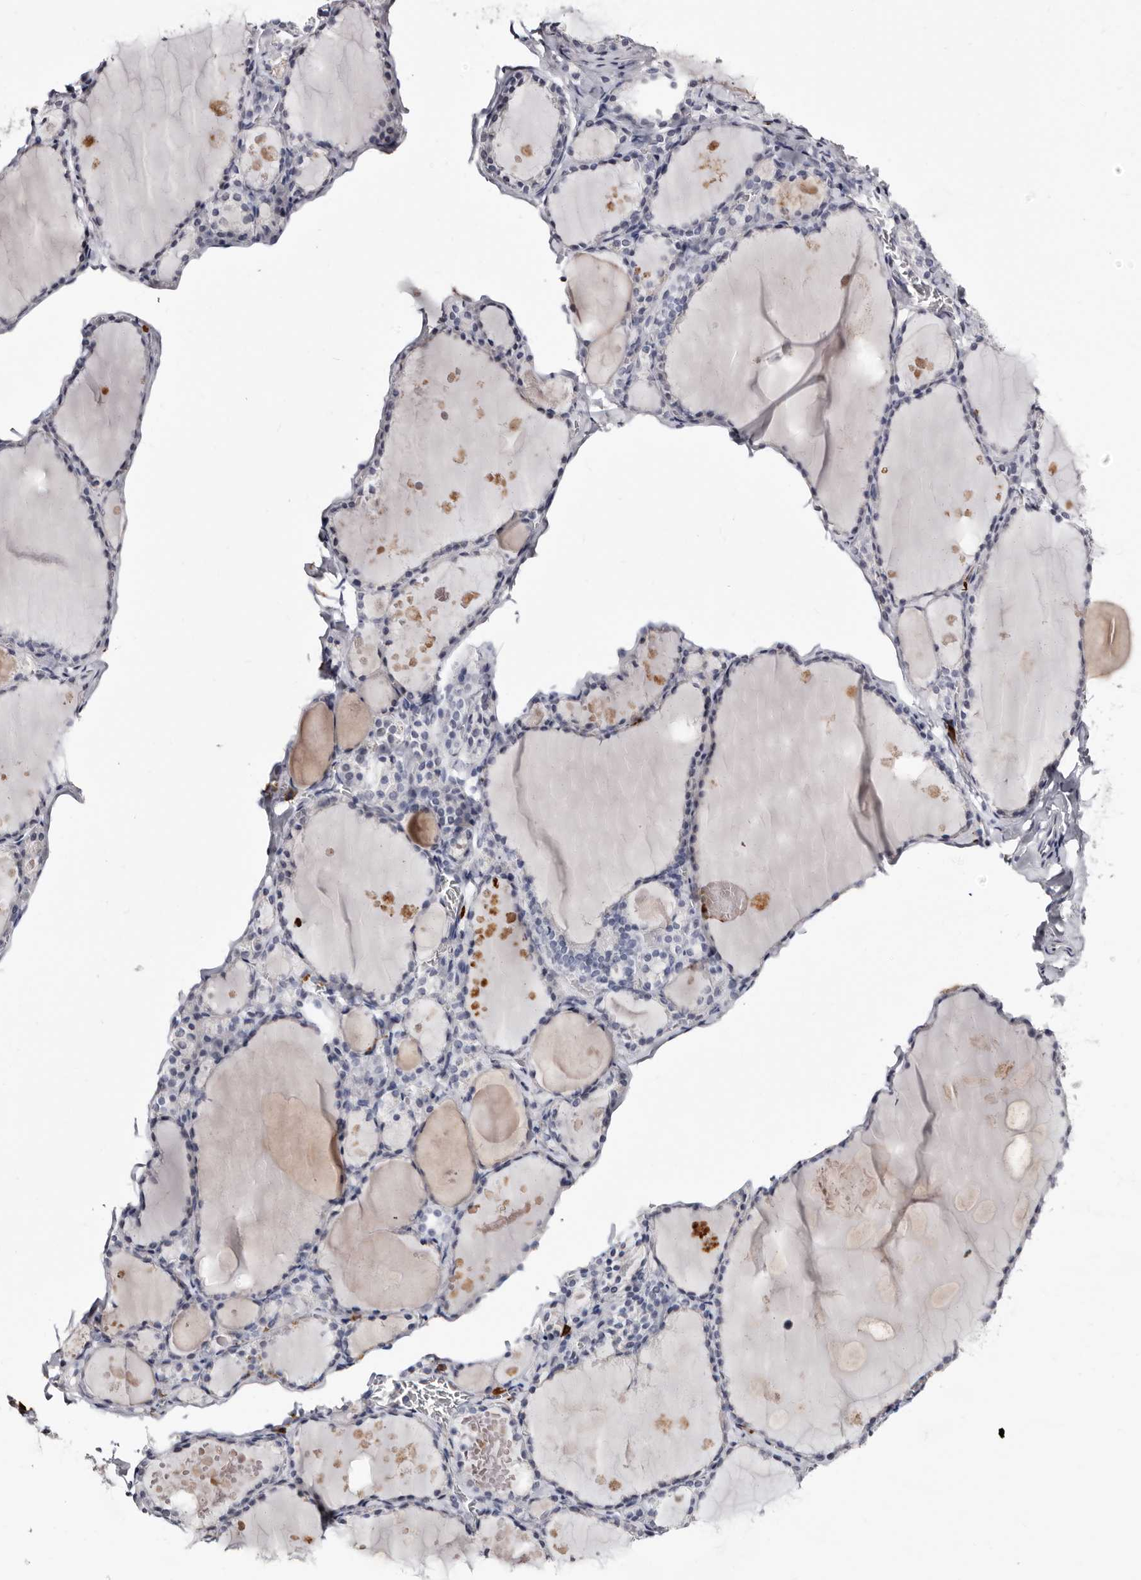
{"staining": {"intensity": "negative", "quantity": "none", "location": "none"}, "tissue": "thyroid gland", "cell_type": "Glandular cells", "image_type": "normal", "snomed": [{"axis": "morphology", "description": "Normal tissue, NOS"}, {"axis": "topography", "description": "Thyroid gland"}], "caption": "Glandular cells show no significant positivity in unremarkable thyroid gland. (DAB (3,3'-diaminobenzidine) immunohistochemistry with hematoxylin counter stain).", "gene": "TBC1D22B", "patient": {"sex": "male", "age": 56}}